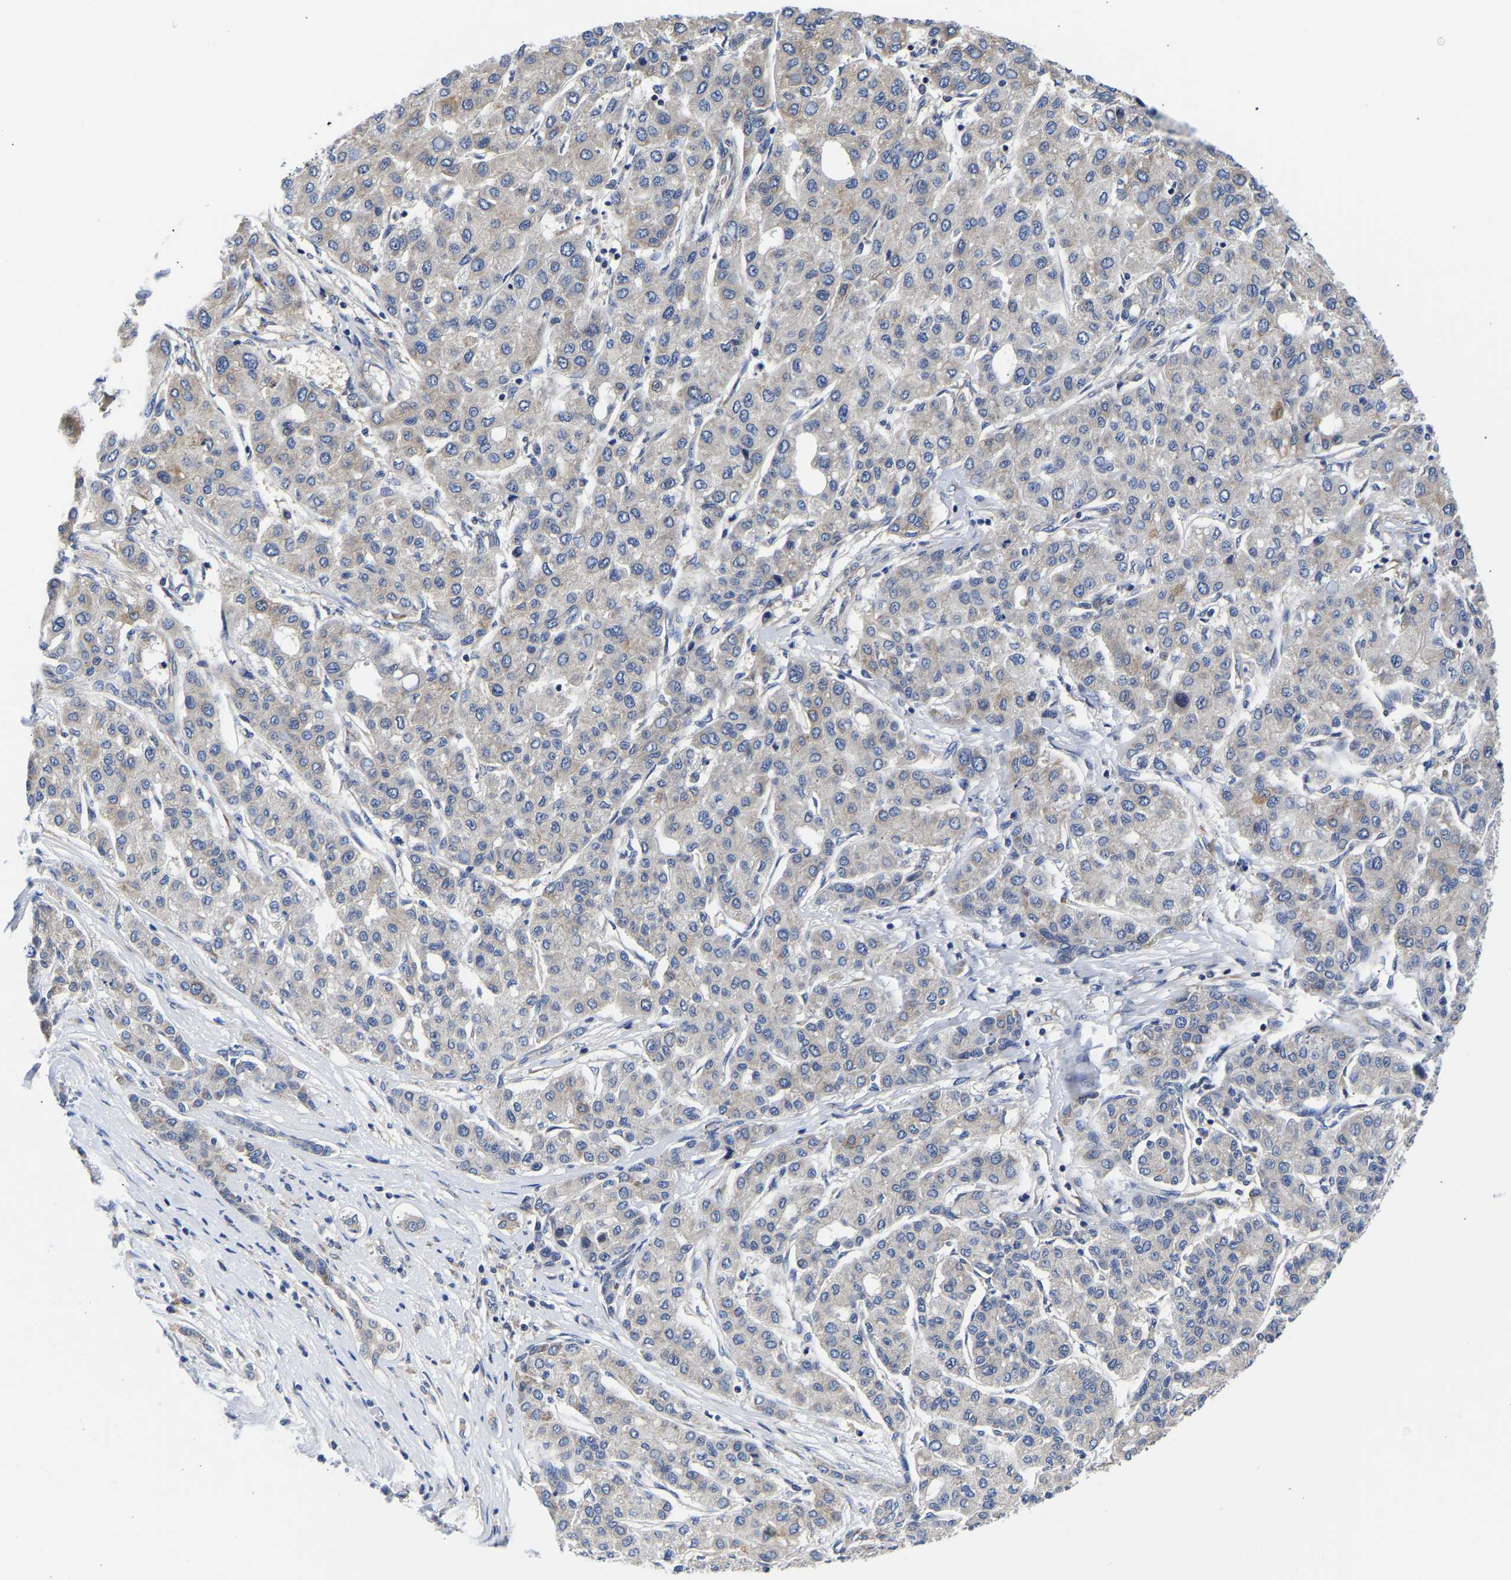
{"staining": {"intensity": "weak", "quantity": "<25%", "location": "cytoplasmic/membranous"}, "tissue": "liver cancer", "cell_type": "Tumor cells", "image_type": "cancer", "snomed": [{"axis": "morphology", "description": "Carcinoma, Hepatocellular, NOS"}, {"axis": "topography", "description": "Liver"}], "caption": "Photomicrograph shows no significant protein expression in tumor cells of liver cancer.", "gene": "CCDC6", "patient": {"sex": "male", "age": 65}}